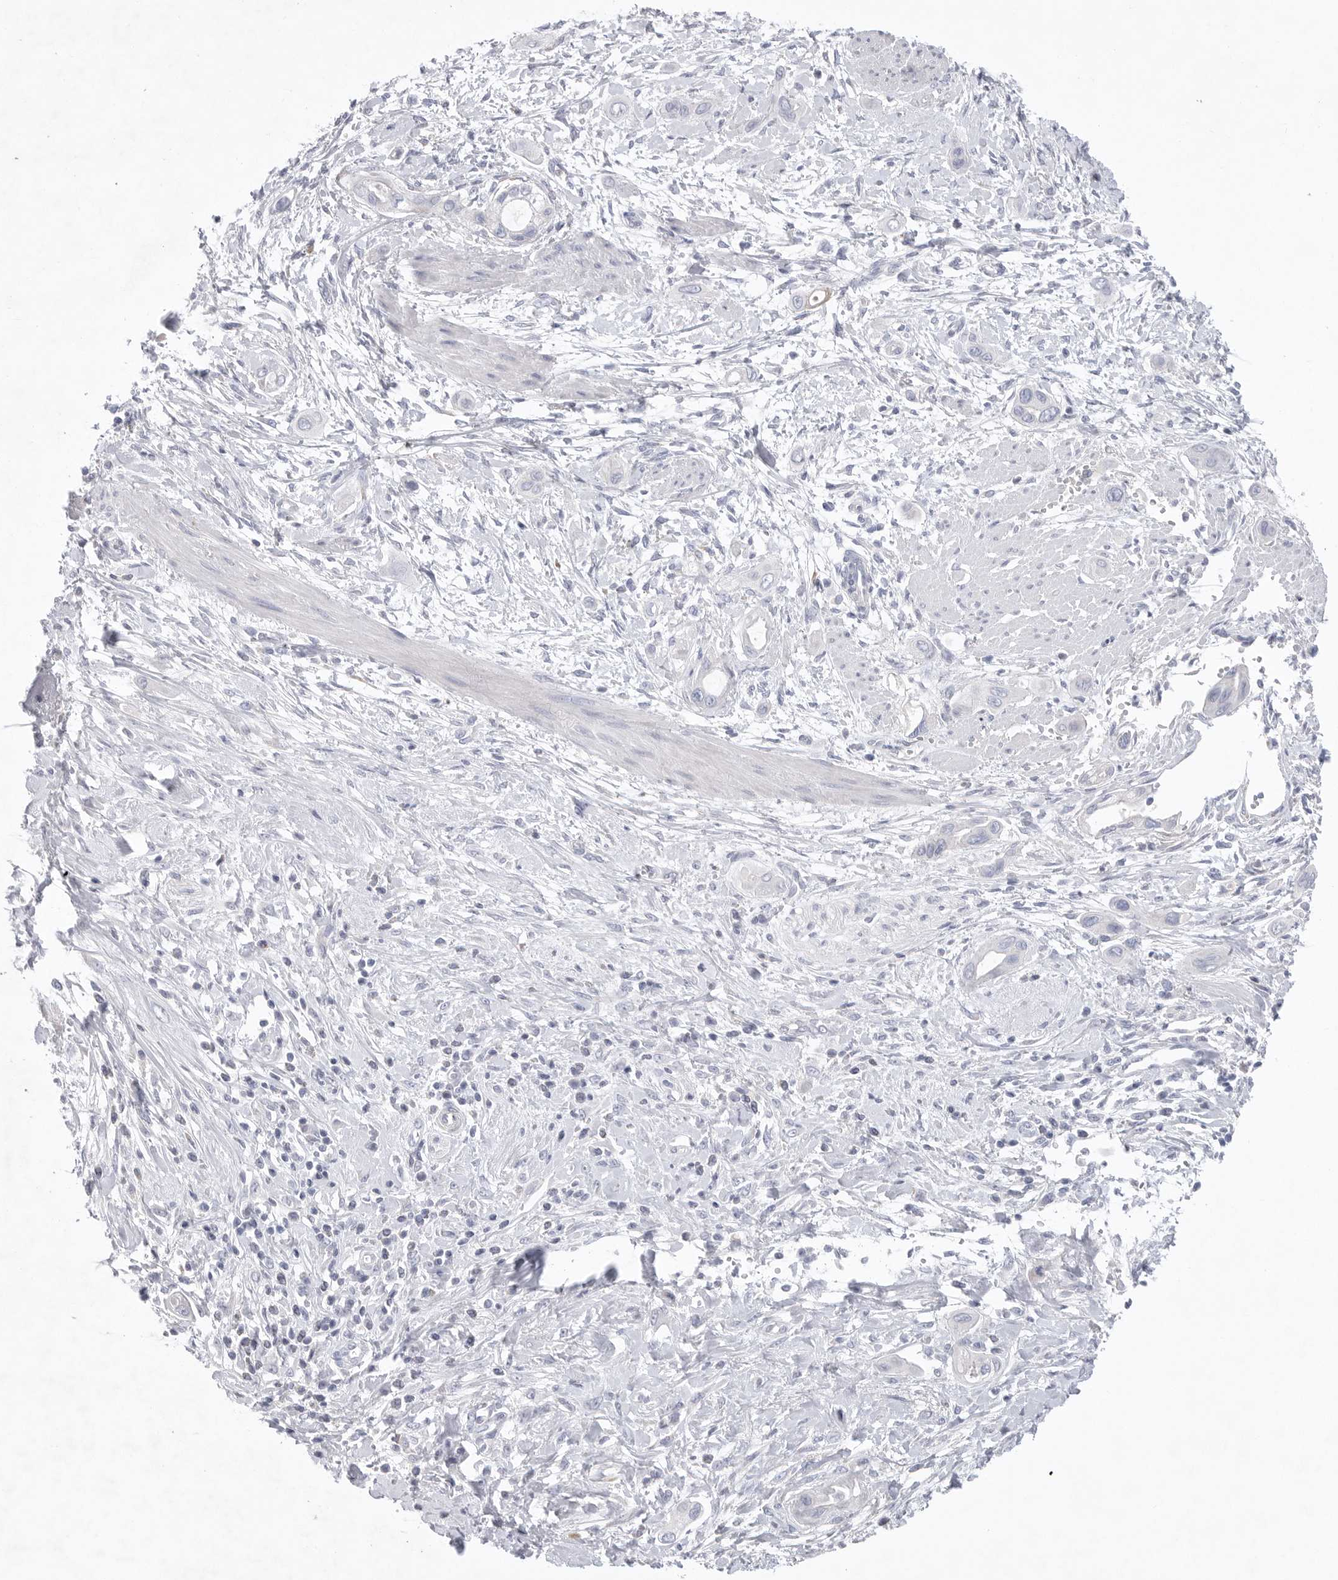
{"staining": {"intensity": "negative", "quantity": "none", "location": "none"}, "tissue": "pancreatic cancer", "cell_type": "Tumor cells", "image_type": "cancer", "snomed": [{"axis": "morphology", "description": "Adenocarcinoma, NOS"}, {"axis": "topography", "description": "Pancreas"}], "caption": "Pancreatic adenocarcinoma was stained to show a protein in brown. There is no significant expression in tumor cells.", "gene": "CAMK2B", "patient": {"sex": "male", "age": 59}}